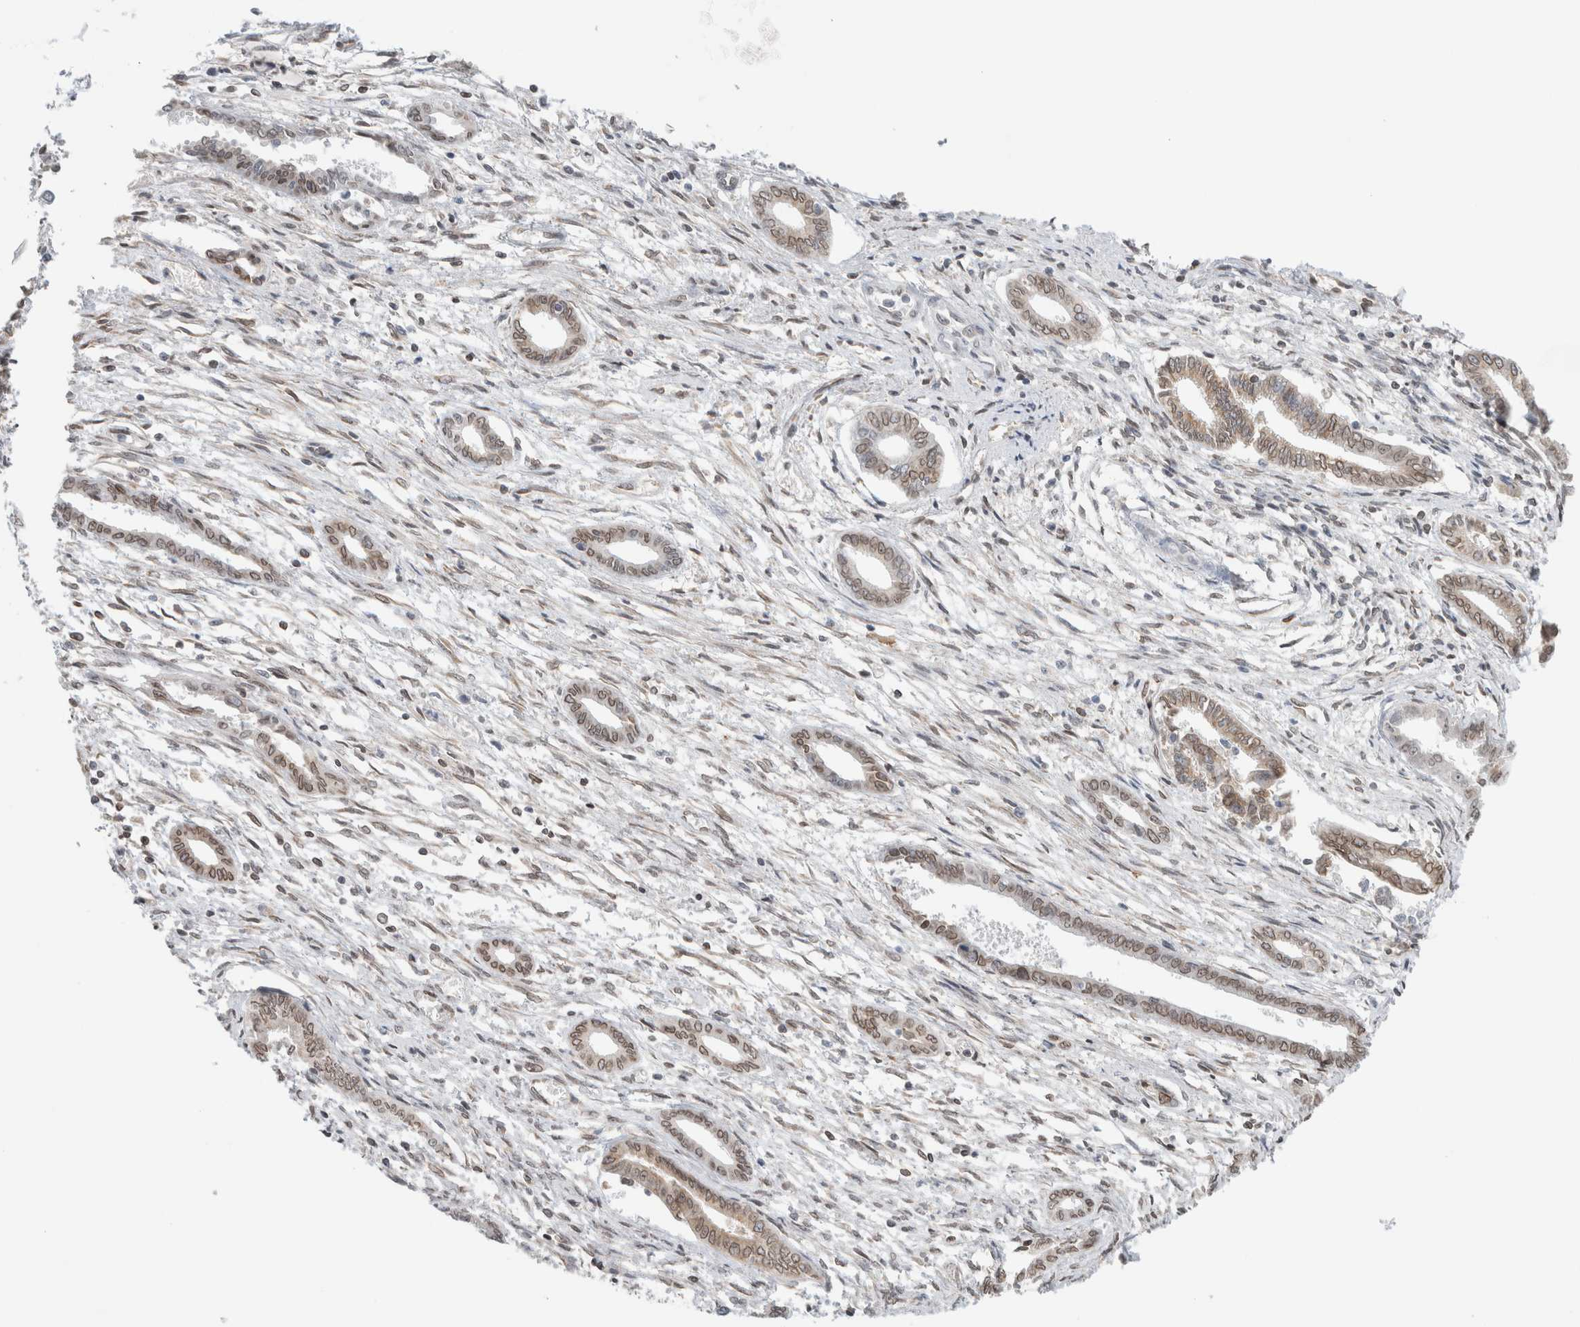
{"staining": {"intensity": "weak", "quantity": "25%-75%", "location": "nuclear"}, "tissue": "endometrium", "cell_type": "Cells in endometrial stroma", "image_type": "normal", "snomed": [{"axis": "morphology", "description": "Normal tissue, NOS"}, {"axis": "topography", "description": "Endometrium"}], "caption": "An immunohistochemistry (IHC) photomicrograph of unremarkable tissue is shown. Protein staining in brown highlights weak nuclear positivity in endometrium within cells in endometrial stroma.", "gene": "RBMX2", "patient": {"sex": "female", "age": 56}}